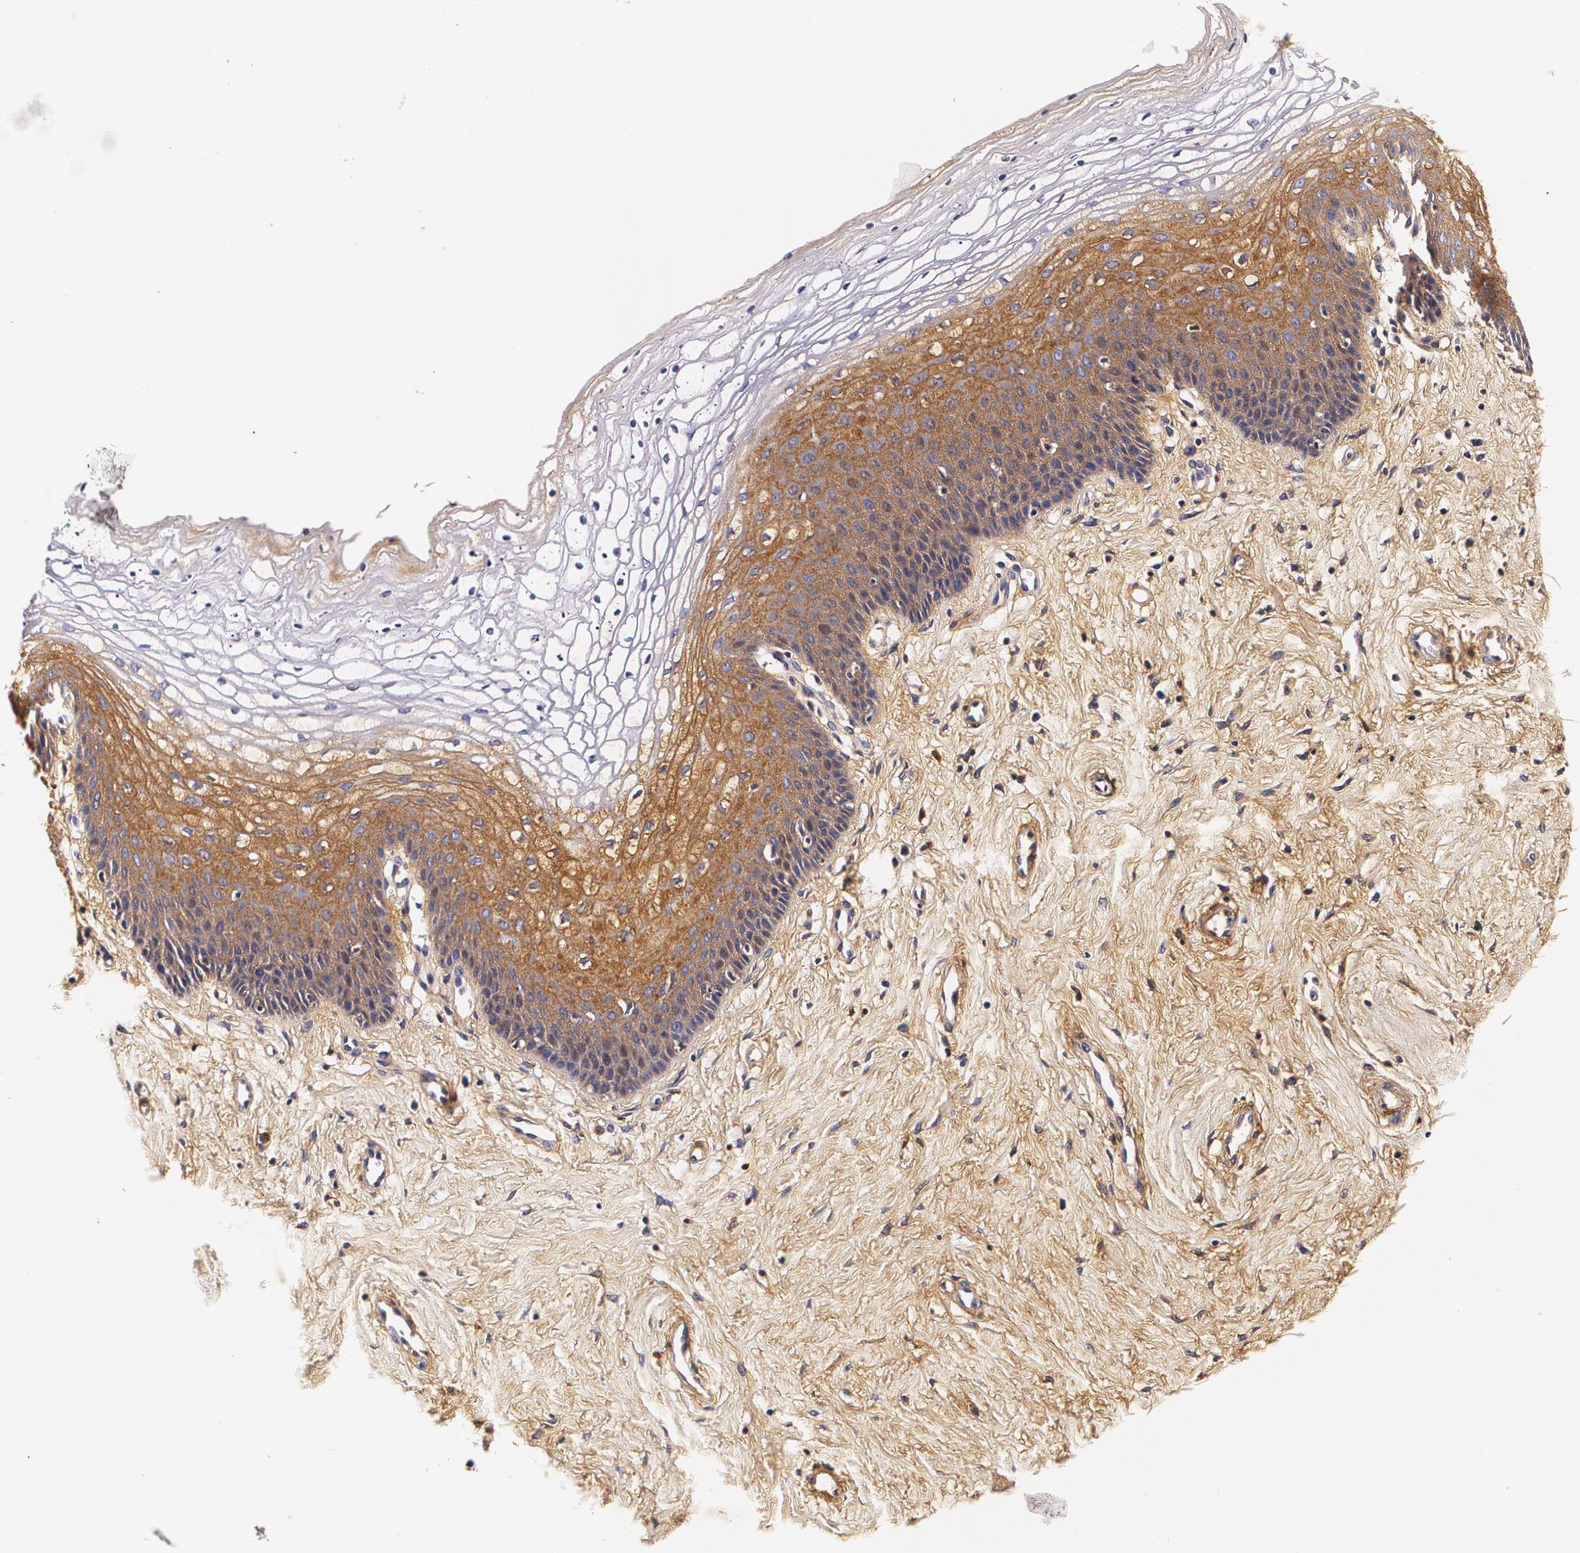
{"staining": {"intensity": "moderate", "quantity": "25%-75%", "location": "cytoplasmic/membranous"}, "tissue": "vagina", "cell_type": "Squamous epithelial cells", "image_type": "normal", "snomed": [{"axis": "morphology", "description": "Normal tissue, NOS"}, {"axis": "topography", "description": "Vagina"}], "caption": "Protein expression analysis of unremarkable vagina demonstrates moderate cytoplasmic/membranous expression in about 25%-75% of squamous epithelial cells.", "gene": "TTR", "patient": {"sex": "female", "age": 68}}